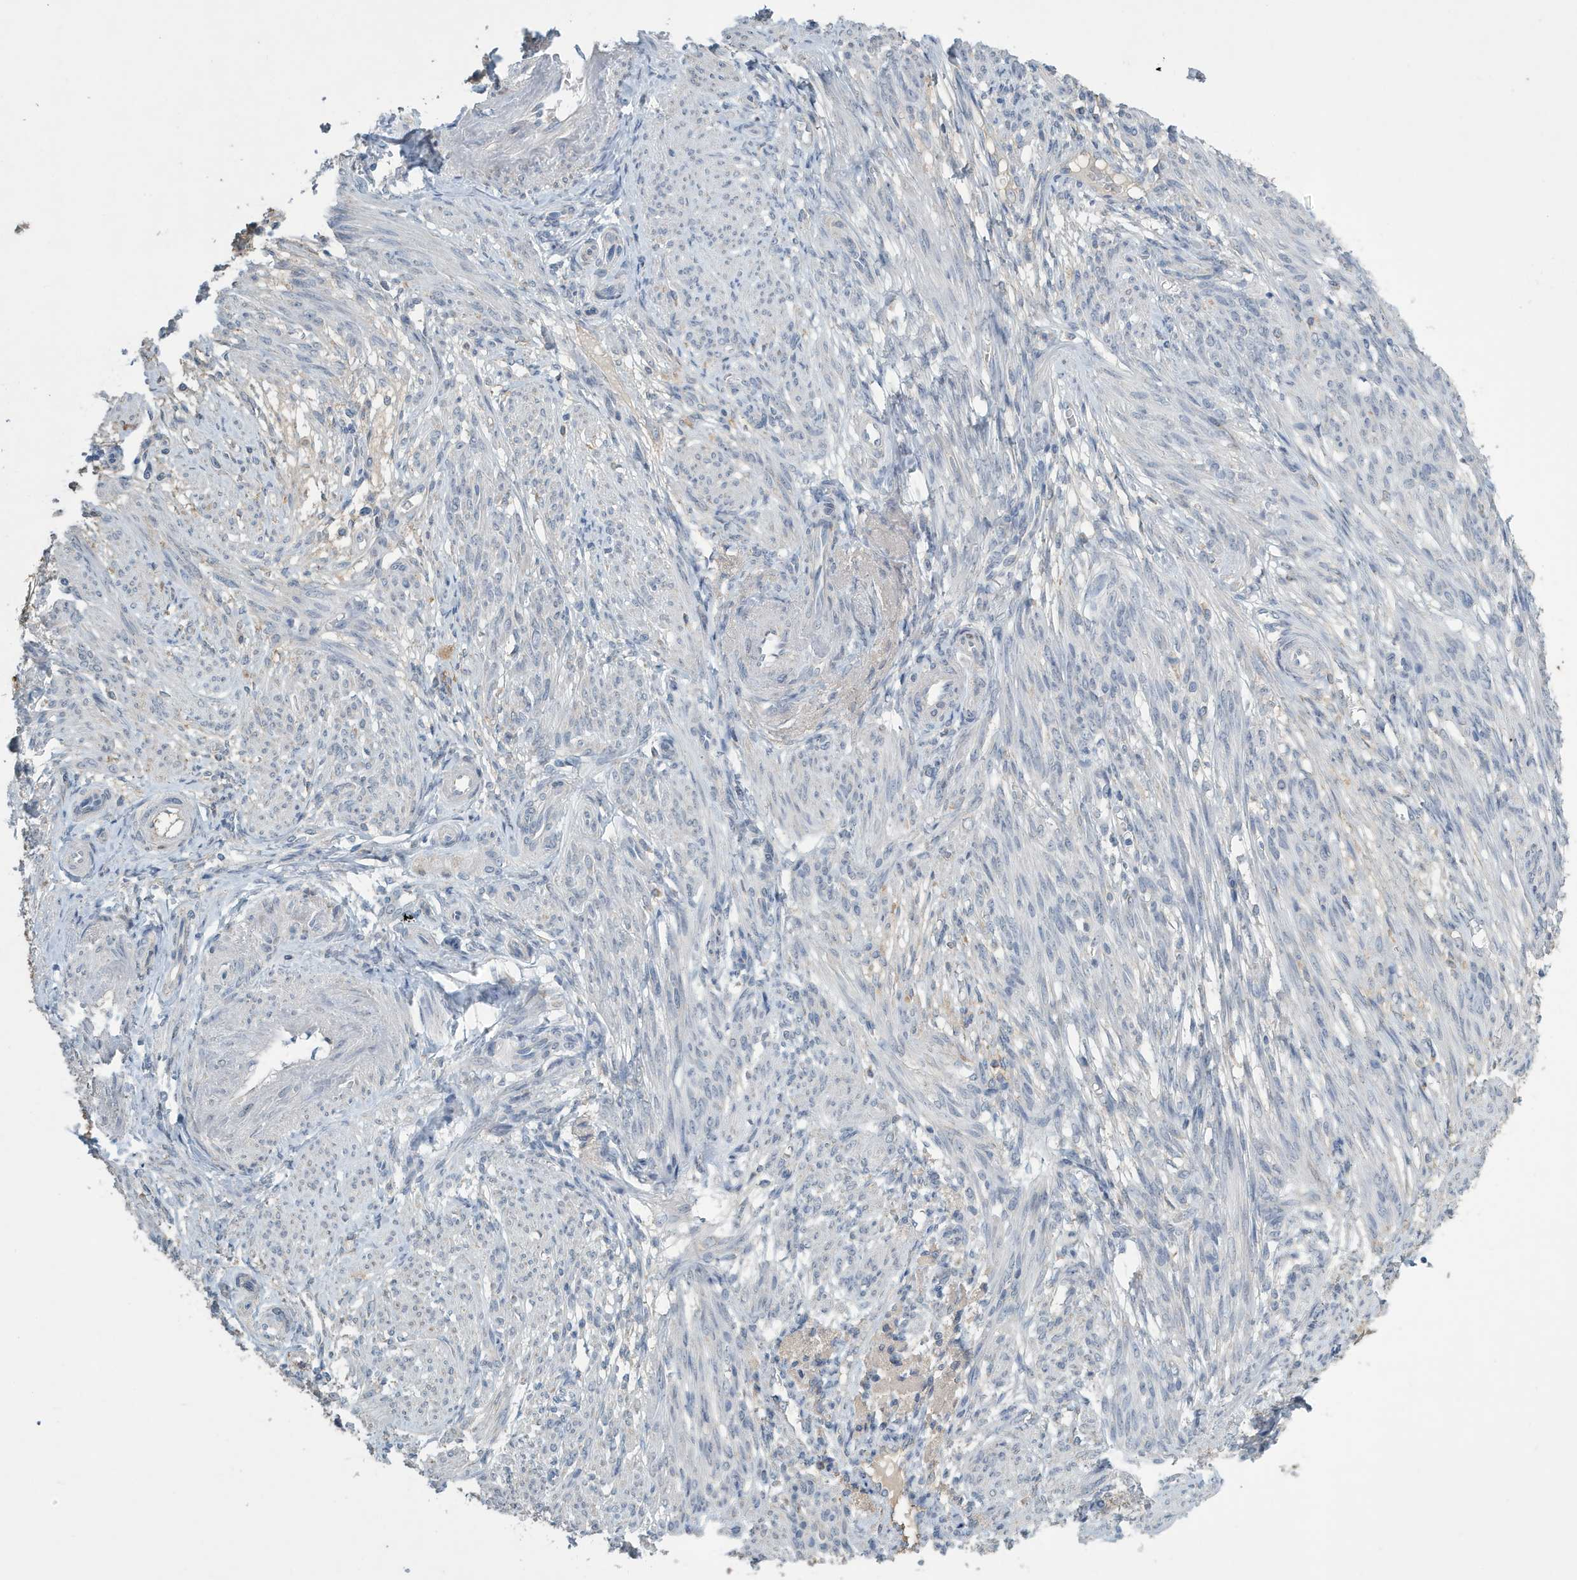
{"staining": {"intensity": "negative", "quantity": "none", "location": "none"}, "tissue": "smooth muscle", "cell_type": "Smooth muscle cells", "image_type": "normal", "snomed": [{"axis": "morphology", "description": "Normal tissue, NOS"}, {"axis": "topography", "description": "Smooth muscle"}], "caption": "Smooth muscle cells show no significant expression in normal smooth muscle. (DAB immunohistochemistry (IHC), high magnification).", "gene": "UGT2B4", "patient": {"sex": "female", "age": 39}}